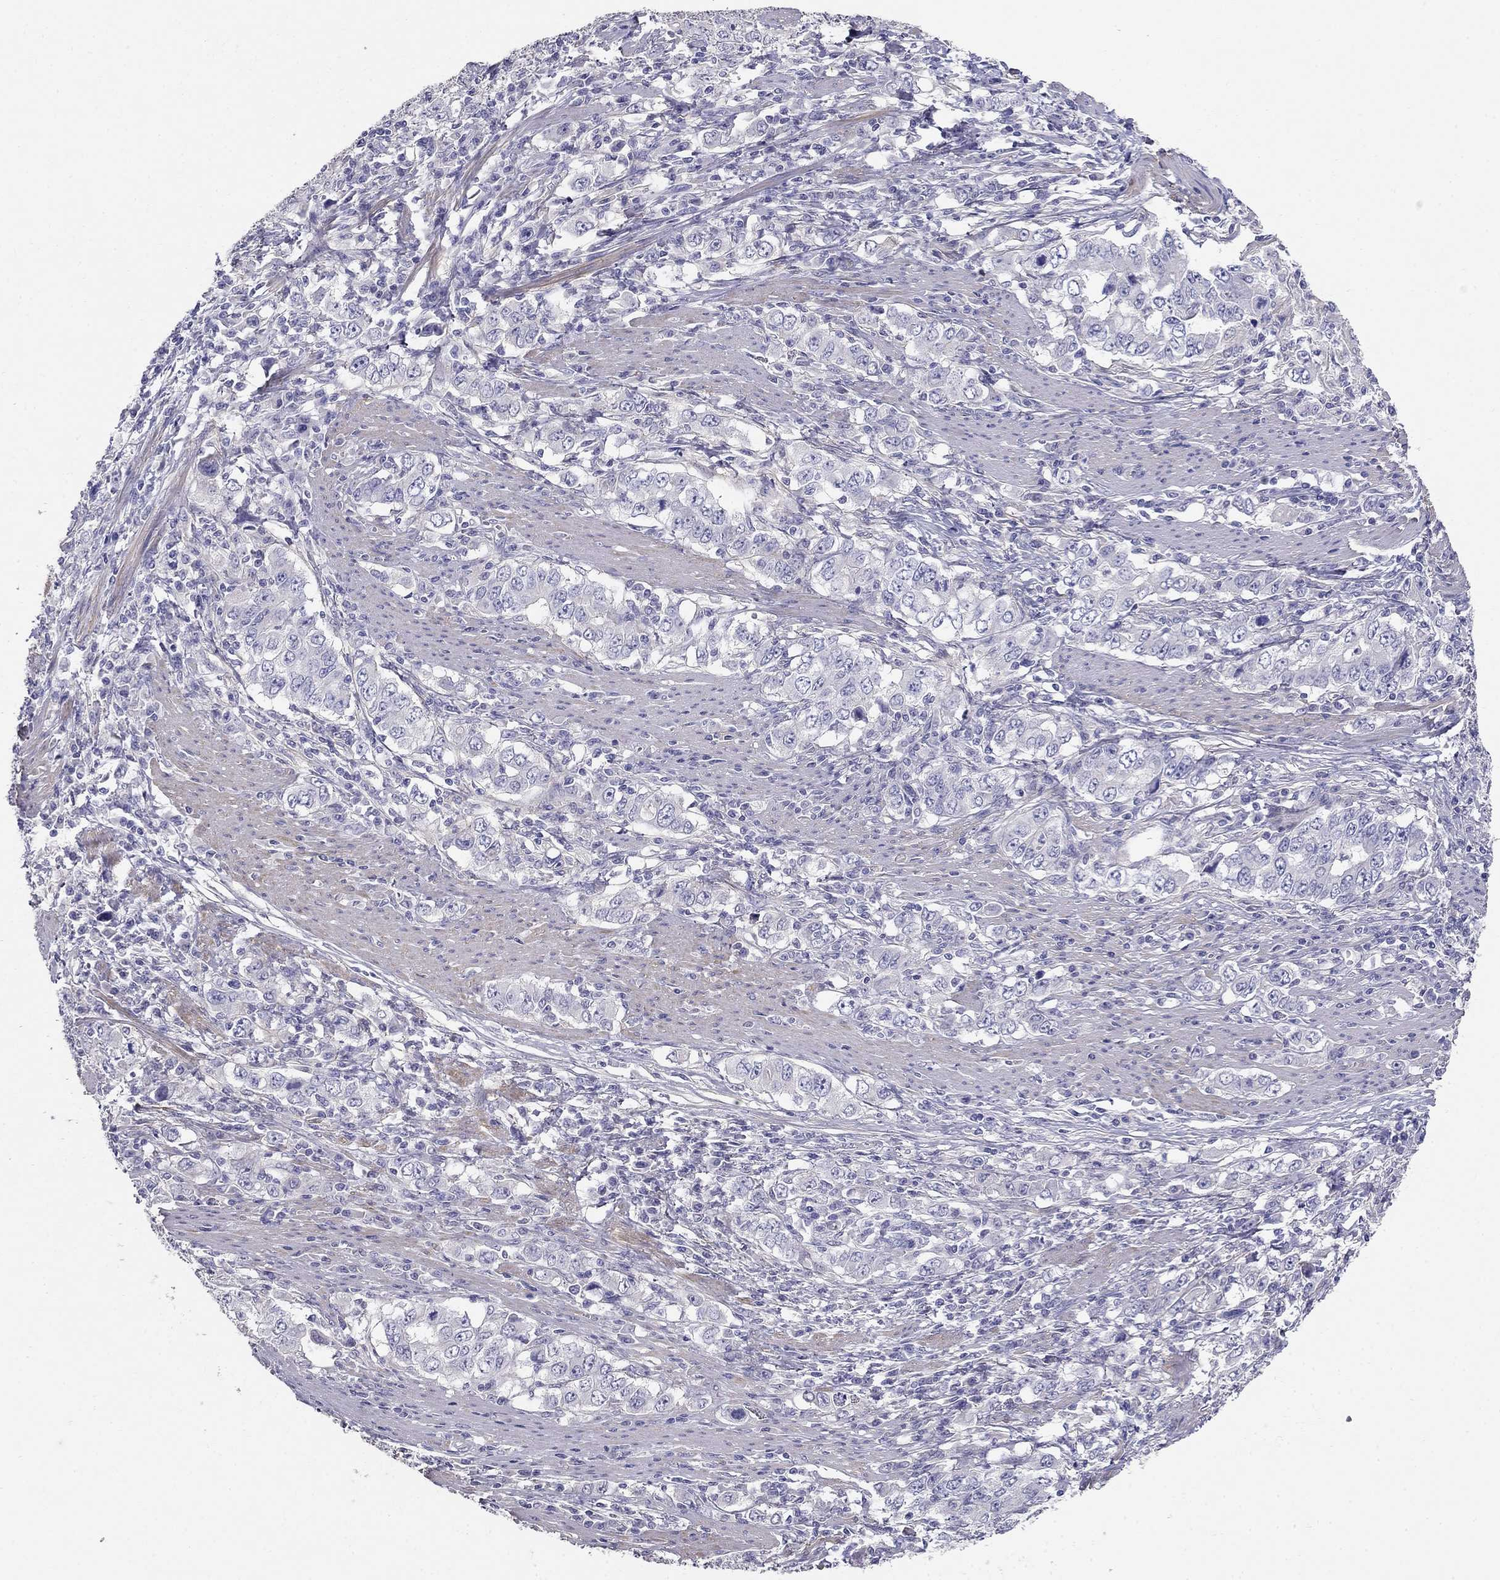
{"staining": {"intensity": "negative", "quantity": "none", "location": "none"}, "tissue": "stomach cancer", "cell_type": "Tumor cells", "image_type": "cancer", "snomed": [{"axis": "morphology", "description": "Adenocarcinoma, NOS"}, {"axis": "topography", "description": "Stomach, lower"}], "caption": "DAB (3,3'-diaminobenzidine) immunohistochemical staining of stomach cancer displays no significant positivity in tumor cells.", "gene": "LY6H", "patient": {"sex": "female", "age": 72}}